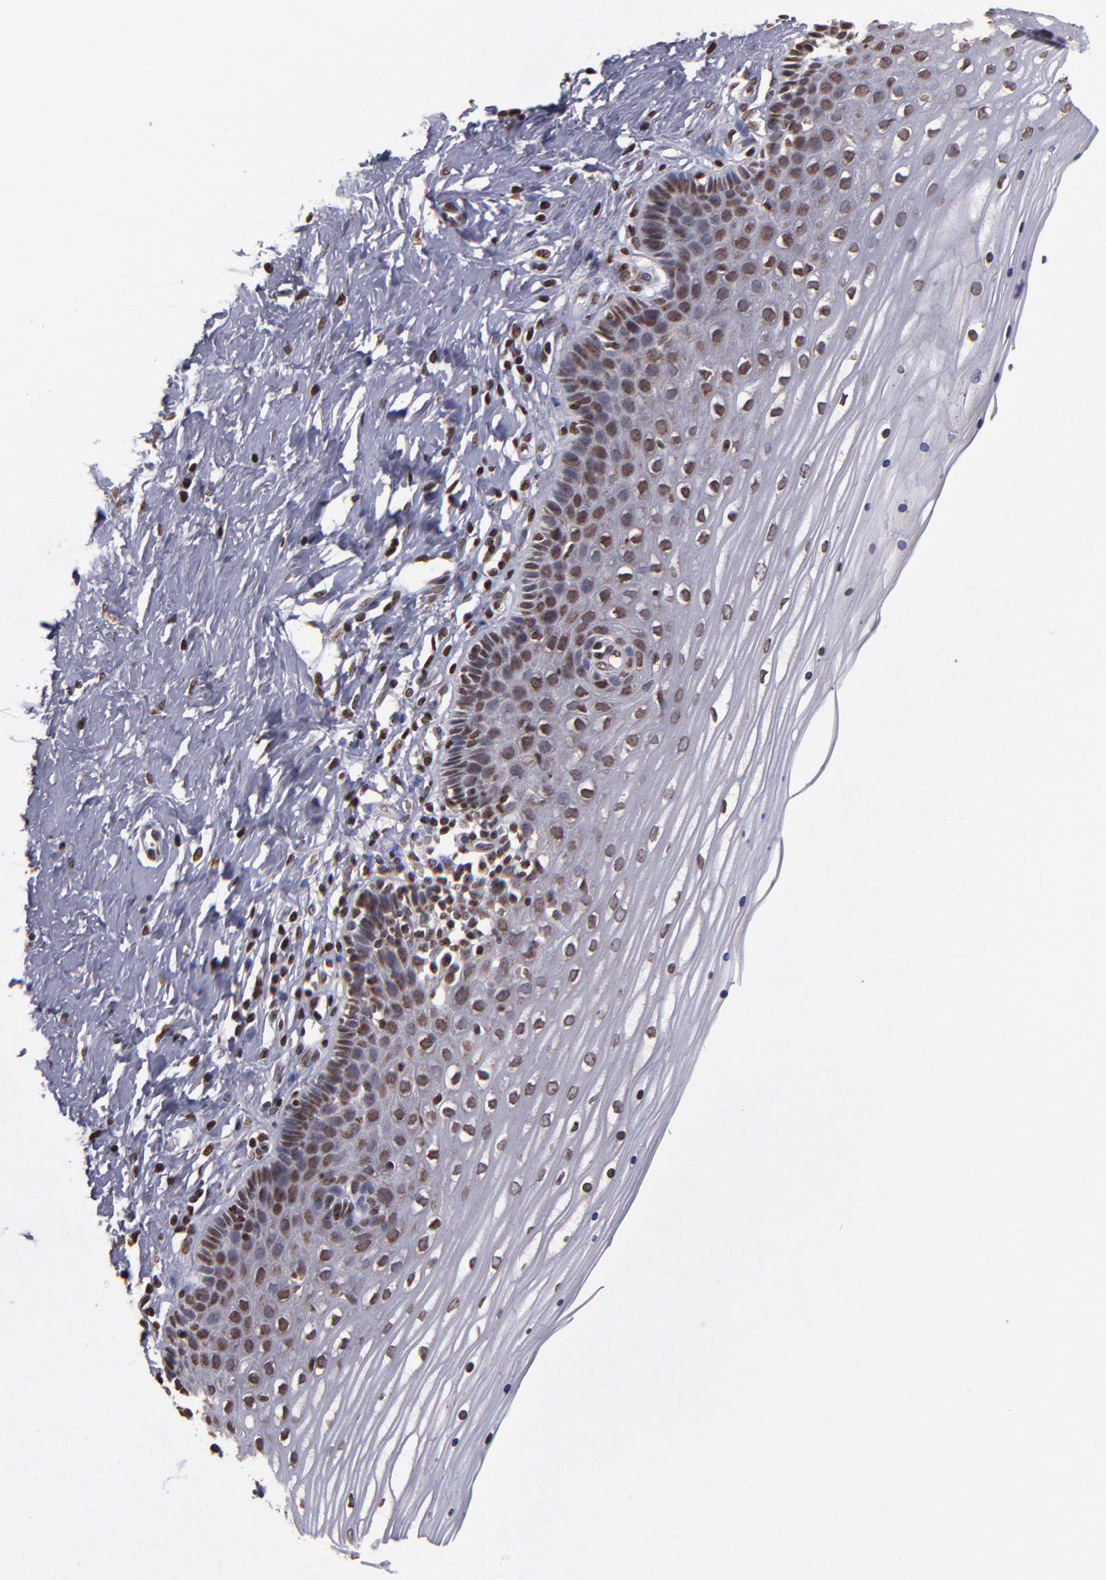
{"staining": {"intensity": "weak", "quantity": ">75%", "location": "cytoplasmic/membranous,nuclear"}, "tissue": "cervix", "cell_type": "Glandular cells", "image_type": "normal", "snomed": [{"axis": "morphology", "description": "Normal tissue, NOS"}, {"axis": "topography", "description": "Cervix"}], "caption": "Immunohistochemistry (IHC) histopathology image of unremarkable human cervix stained for a protein (brown), which reveals low levels of weak cytoplasmic/membranous,nuclear expression in about >75% of glandular cells.", "gene": "CSDC2", "patient": {"sex": "female", "age": 39}}